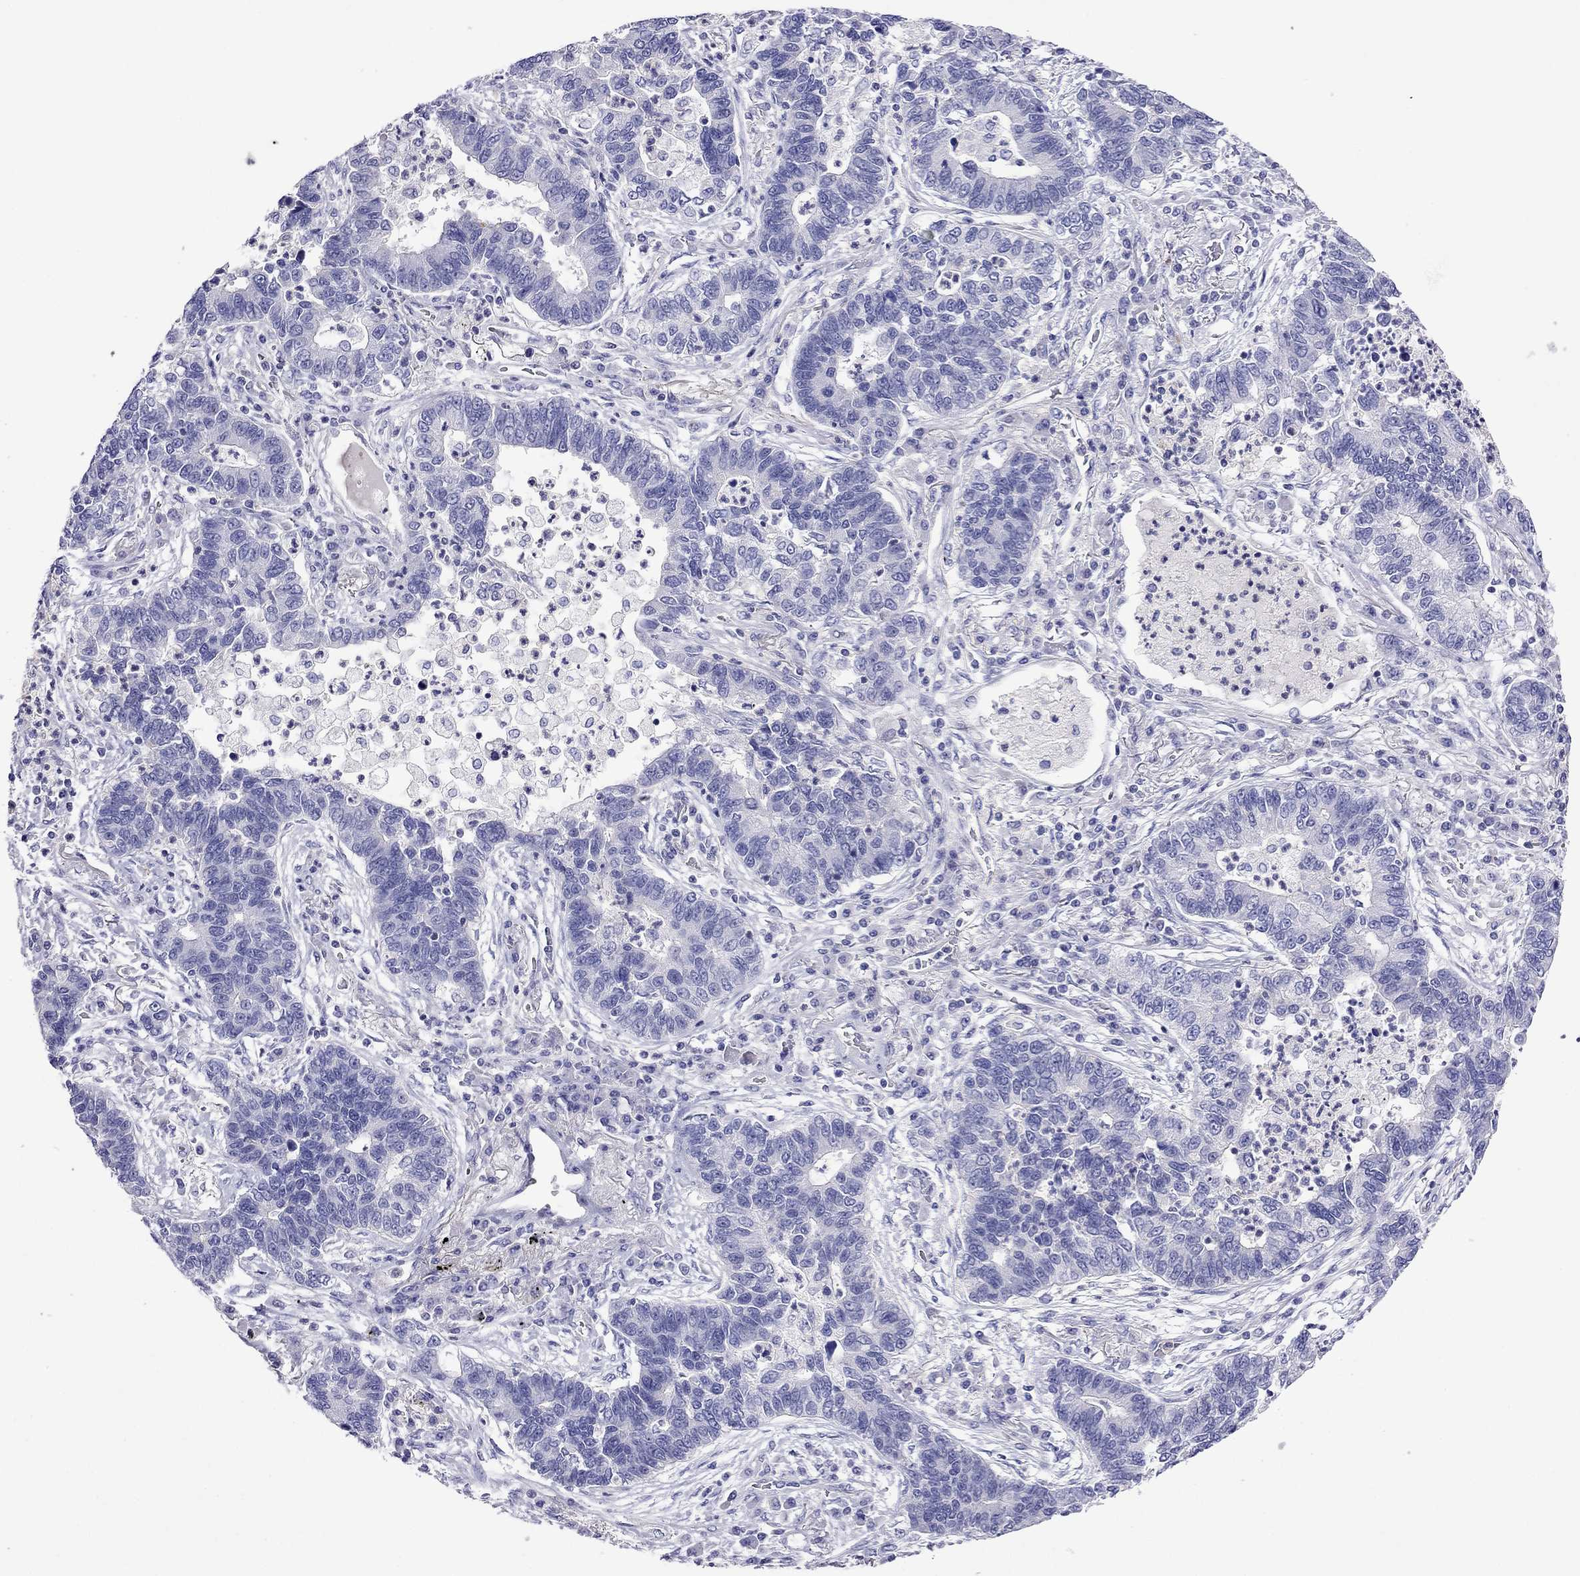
{"staining": {"intensity": "negative", "quantity": "none", "location": "none"}, "tissue": "lung cancer", "cell_type": "Tumor cells", "image_type": "cancer", "snomed": [{"axis": "morphology", "description": "Adenocarcinoma, NOS"}, {"axis": "topography", "description": "Lung"}], "caption": "High magnification brightfield microscopy of lung cancer (adenocarcinoma) stained with DAB (3,3'-diaminobenzidine) (brown) and counterstained with hematoxylin (blue): tumor cells show no significant expression.", "gene": "STAR", "patient": {"sex": "female", "age": 57}}